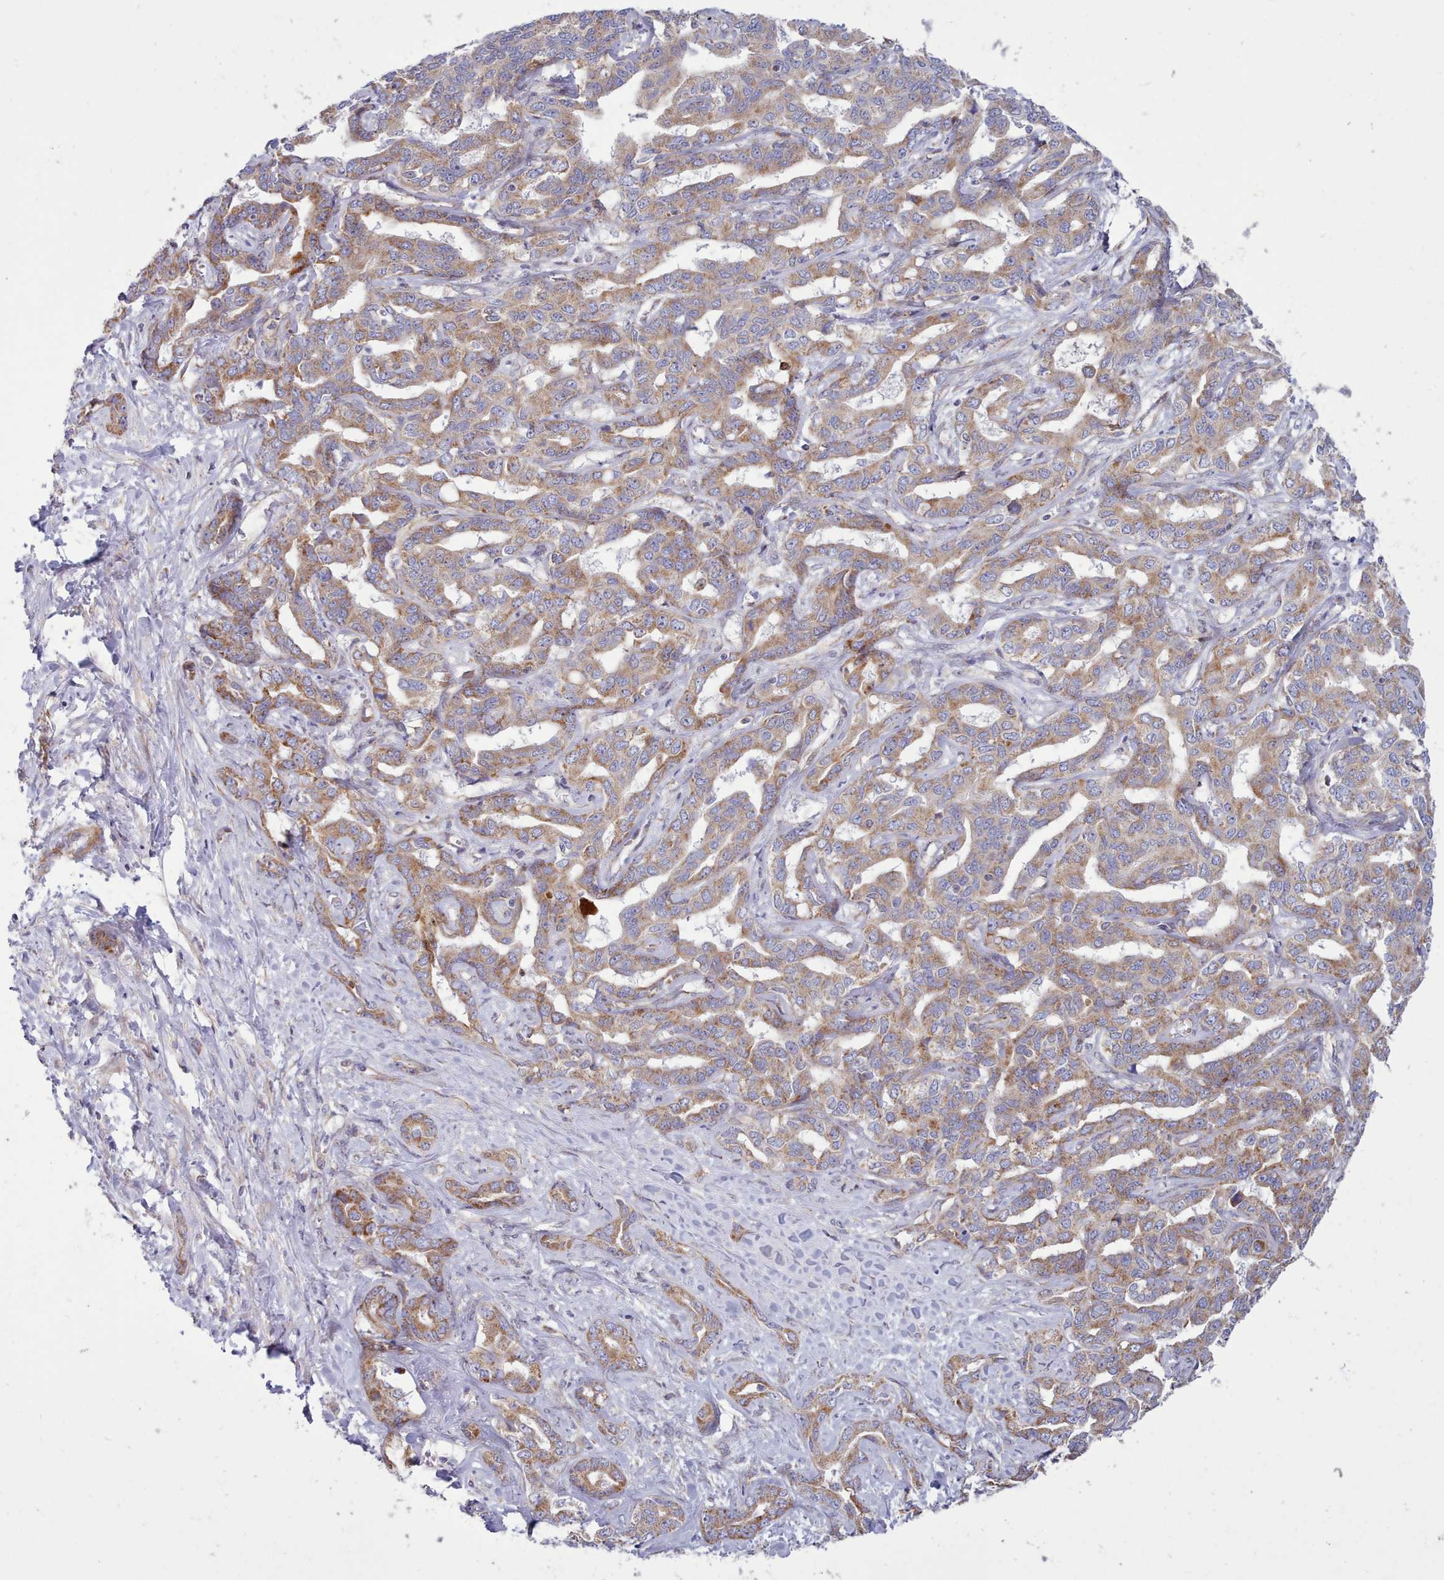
{"staining": {"intensity": "moderate", "quantity": ">75%", "location": "cytoplasmic/membranous"}, "tissue": "liver cancer", "cell_type": "Tumor cells", "image_type": "cancer", "snomed": [{"axis": "morphology", "description": "Cholangiocarcinoma"}, {"axis": "topography", "description": "Liver"}], "caption": "An image of human cholangiocarcinoma (liver) stained for a protein displays moderate cytoplasmic/membranous brown staining in tumor cells.", "gene": "MRPL21", "patient": {"sex": "male", "age": 59}}